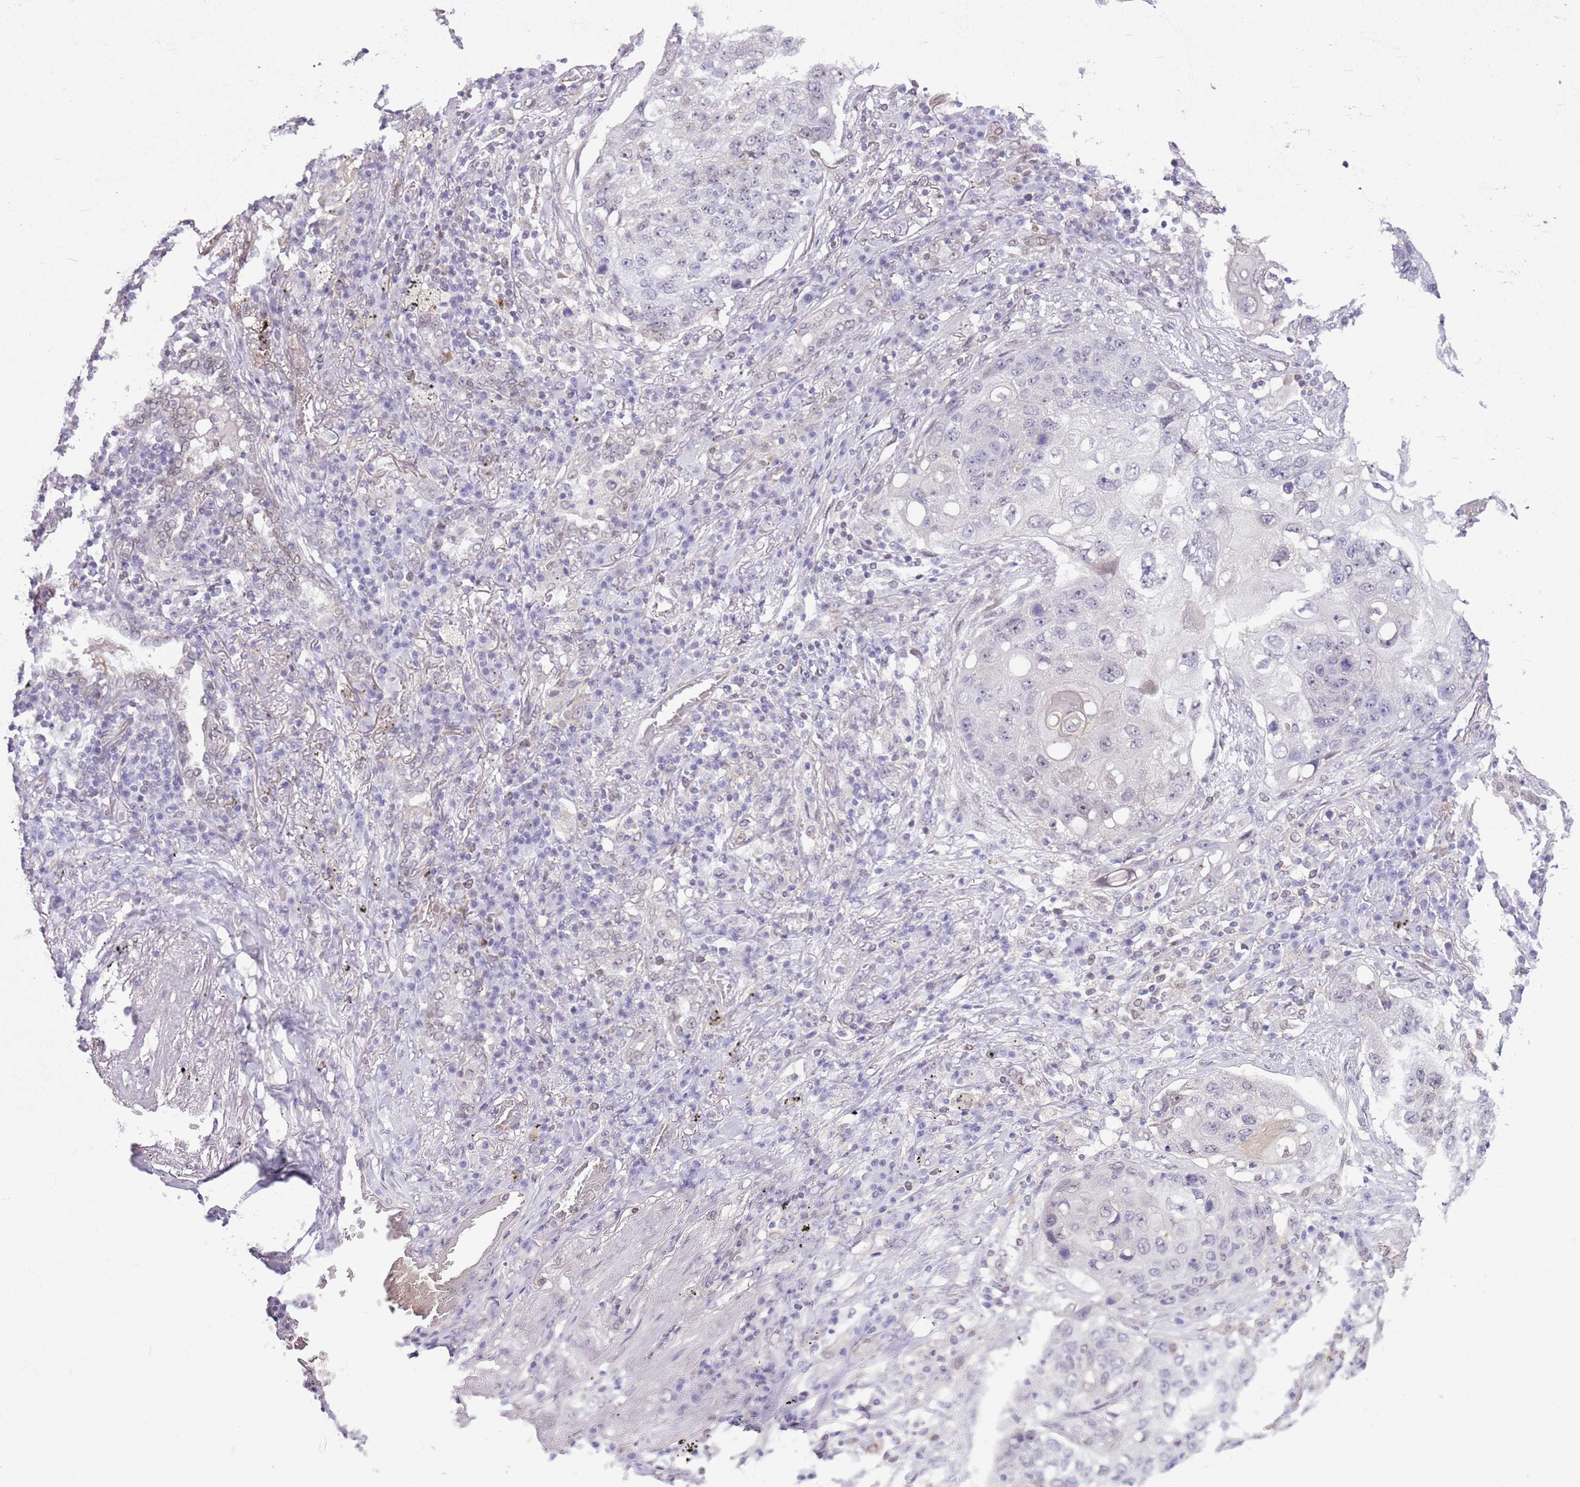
{"staining": {"intensity": "negative", "quantity": "none", "location": "none"}, "tissue": "lung cancer", "cell_type": "Tumor cells", "image_type": "cancer", "snomed": [{"axis": "morphology", "description": "Squamous cell carcinoma, NOS"}, {"axis": "topography", "description": "Lung"}], "caption": "Lung squamous cell carcinoma stained for a protein using IHC reveals no positivity tumor cells.", "gene": "DHX32", "patient": {"sex": "female", "age": 63}}